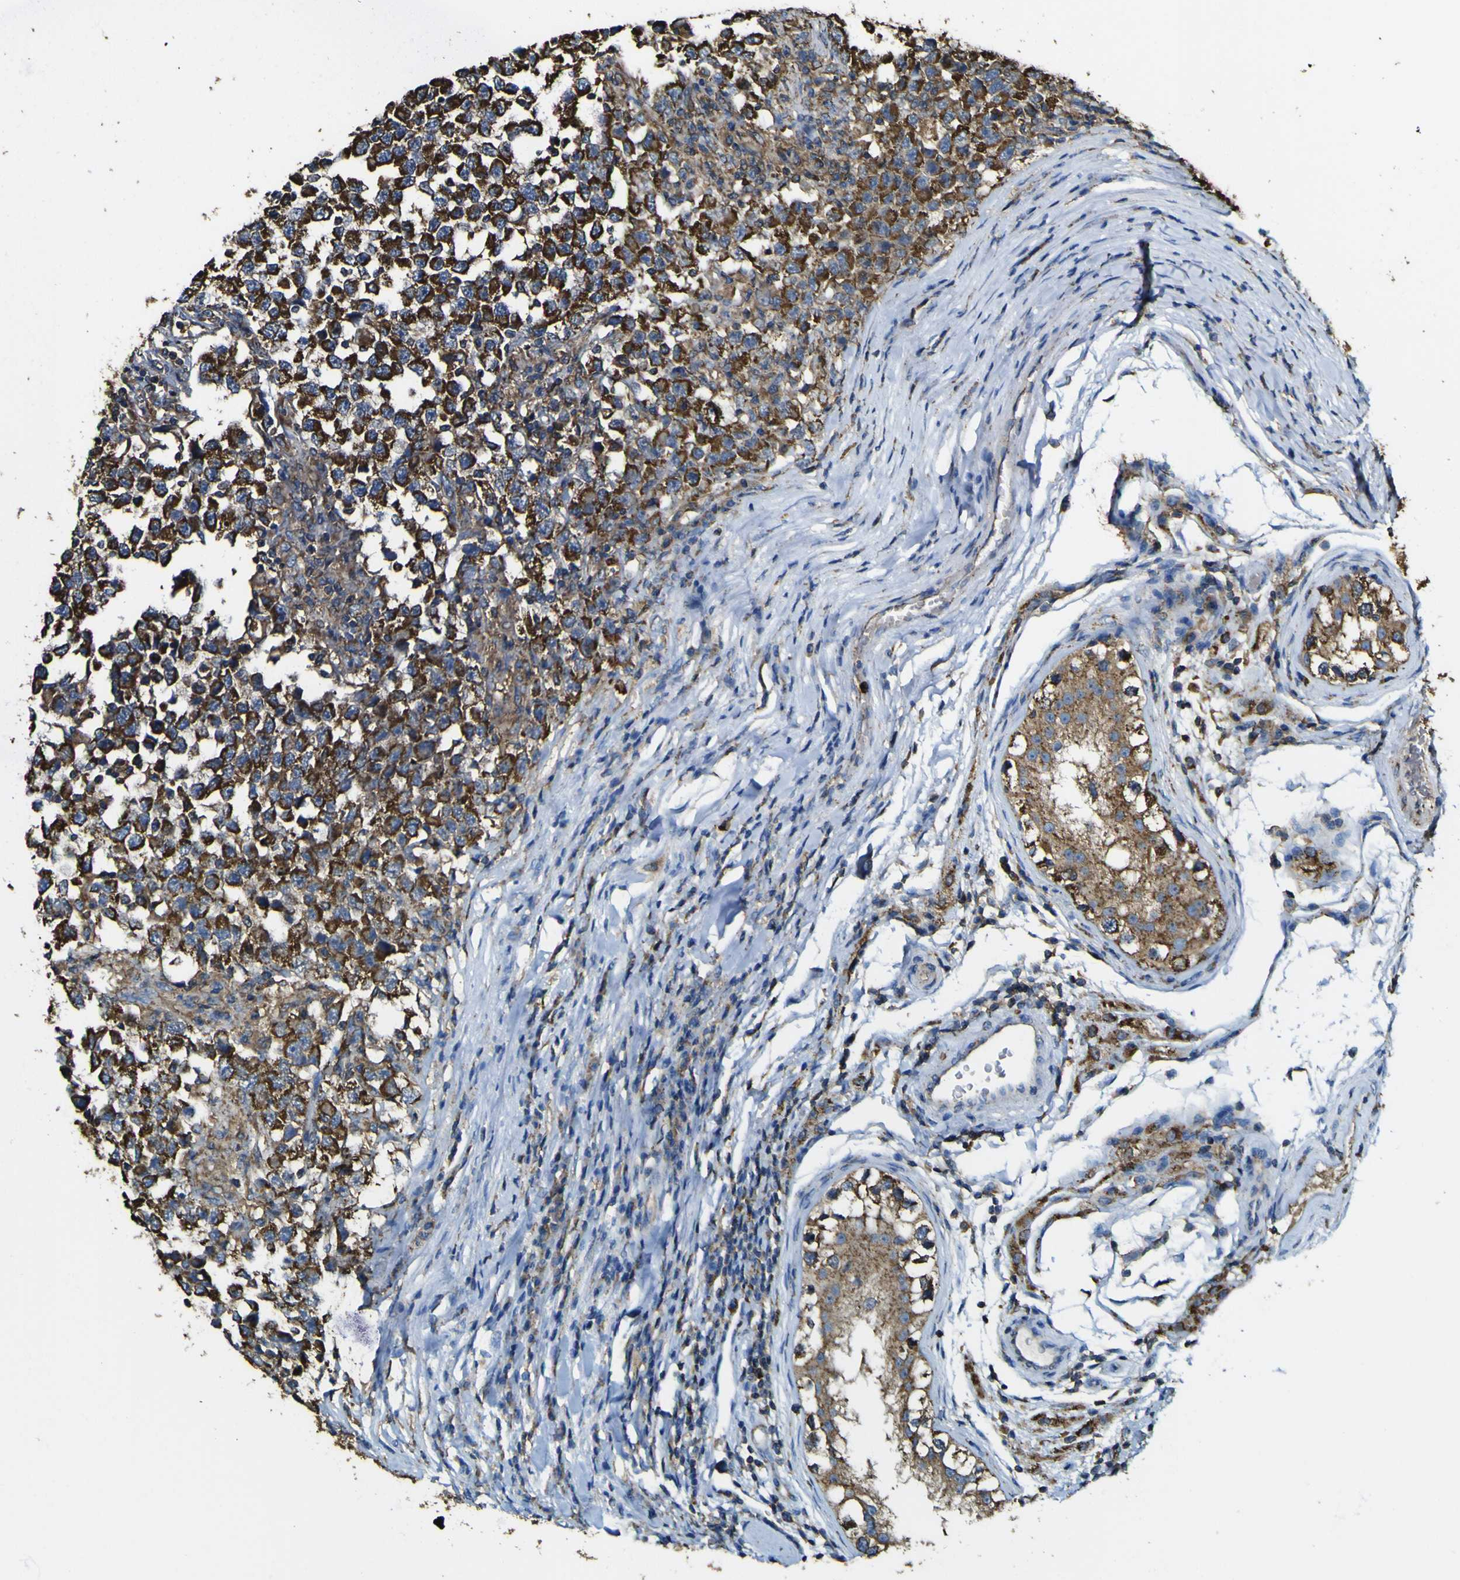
{"staining": {"intensity": "strong", "quantity": ">75%", "location": "cytoplasmic/membranous"}, "tissue": "testis cancer", "cell_type": "Tumor cells", "image_type": "cancer", "snomed": [{"axis": "morphology", "description": "Carcinoma, Embryonal, NOS"}, {"axis": "topography", "description": "Testis"}], "caption": "Human embryonal carcinoma (testis) stained with a brown dye reveals strong cytoplasmic/membranous positive expression in approximately >75% of tumor cells.", "gene": "ACSL3", "patient": {"sex": "male", "age": 21}}